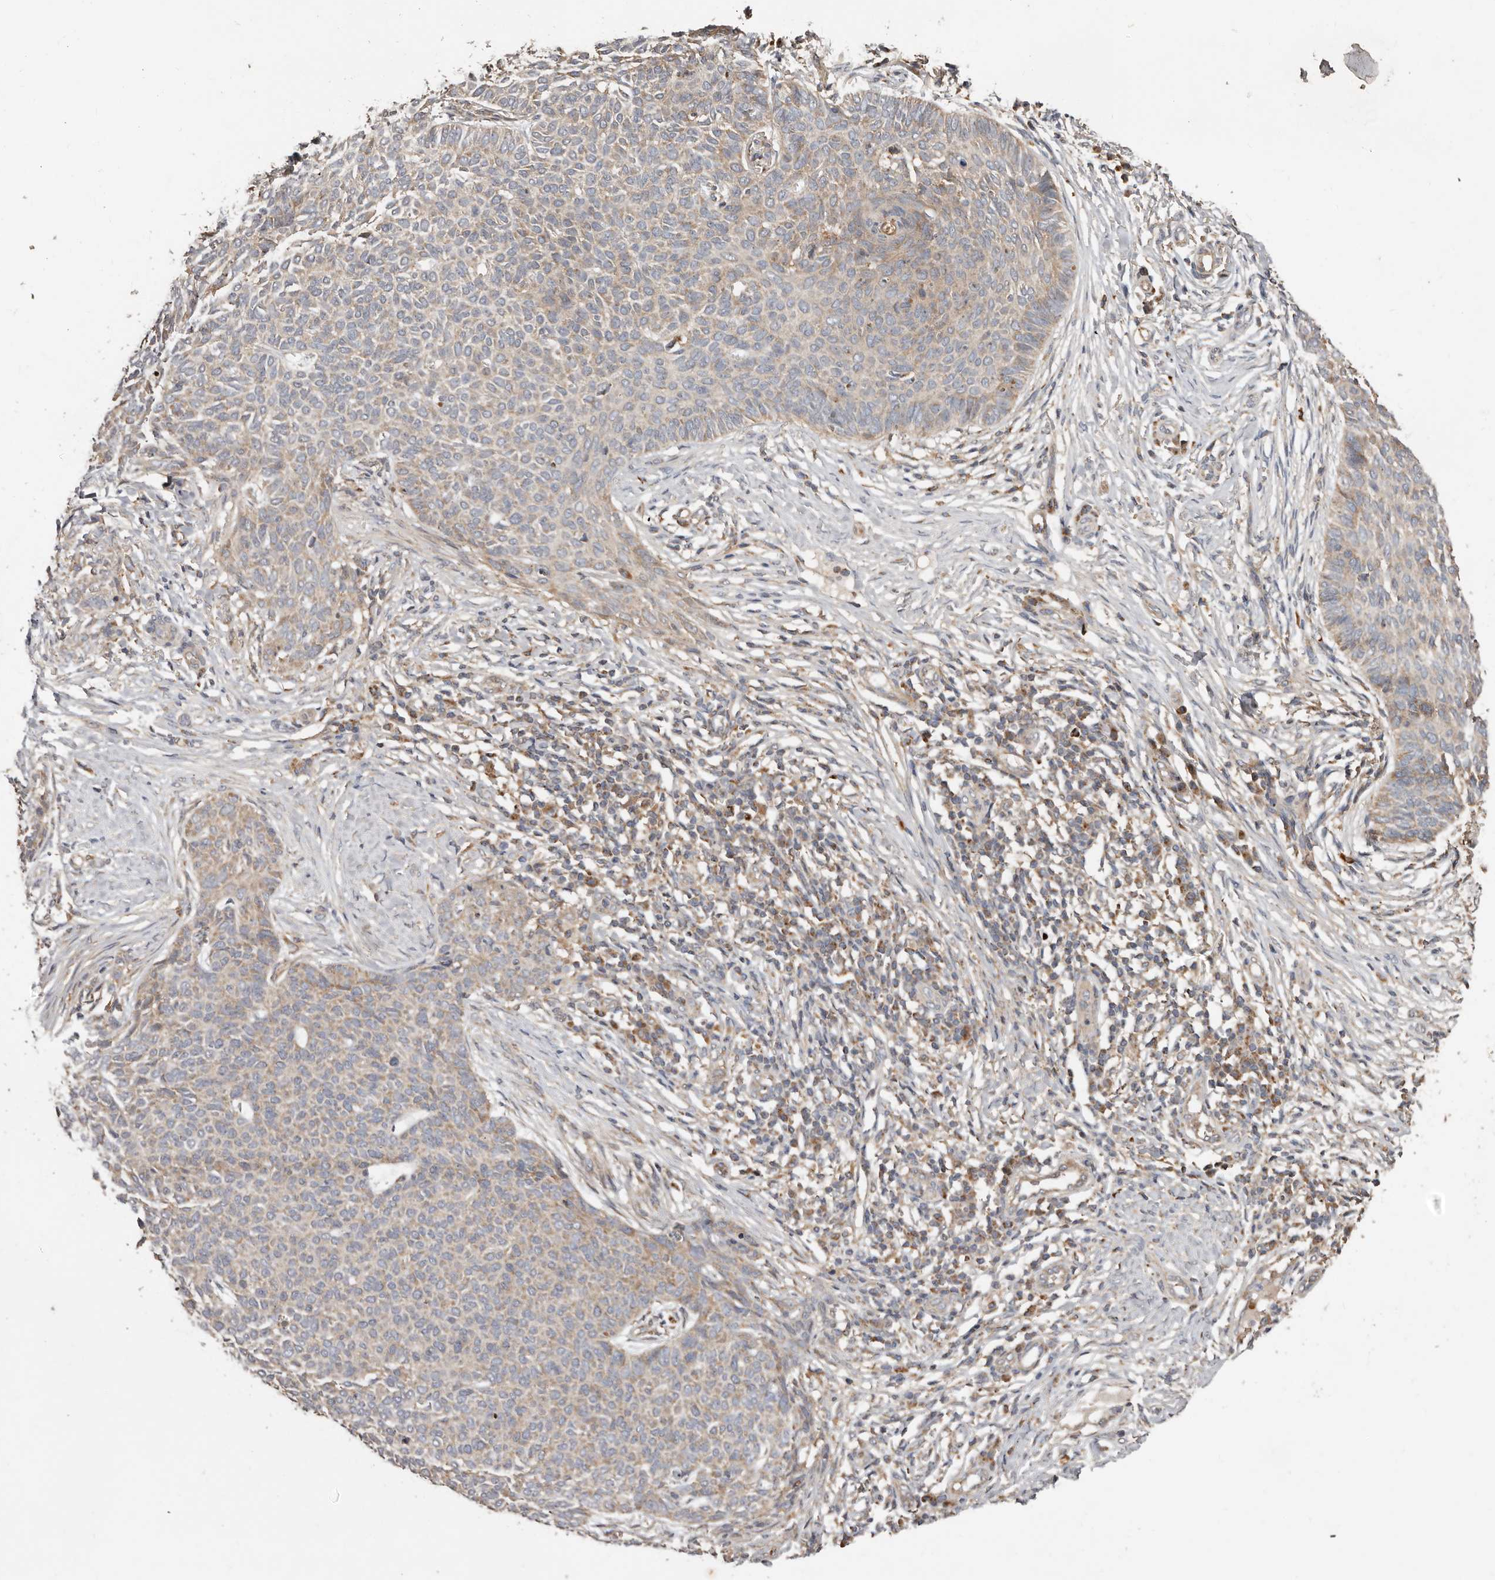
{"staining": {"intensity": "weak", "quantity": "<25%", "location": "cytoplasmic/membranous"}, "tissue": "skin cancer", "cell_type": "Tumor cells", "image_type": "cancer", "snomed": [{"axis": "morphology", "description": "Normal tissue, NOS"}, {"axis": "morphology", "description": "Basal cell carcinoma"}, {"axis": "topography", "description": "Skin"}], "caption": "There is no significant expression in tumor cells of skin cancer. Nuclei are stained in blue.", "gene": "GOT1L1", "patient": {"sex": "male", "age": 50}}